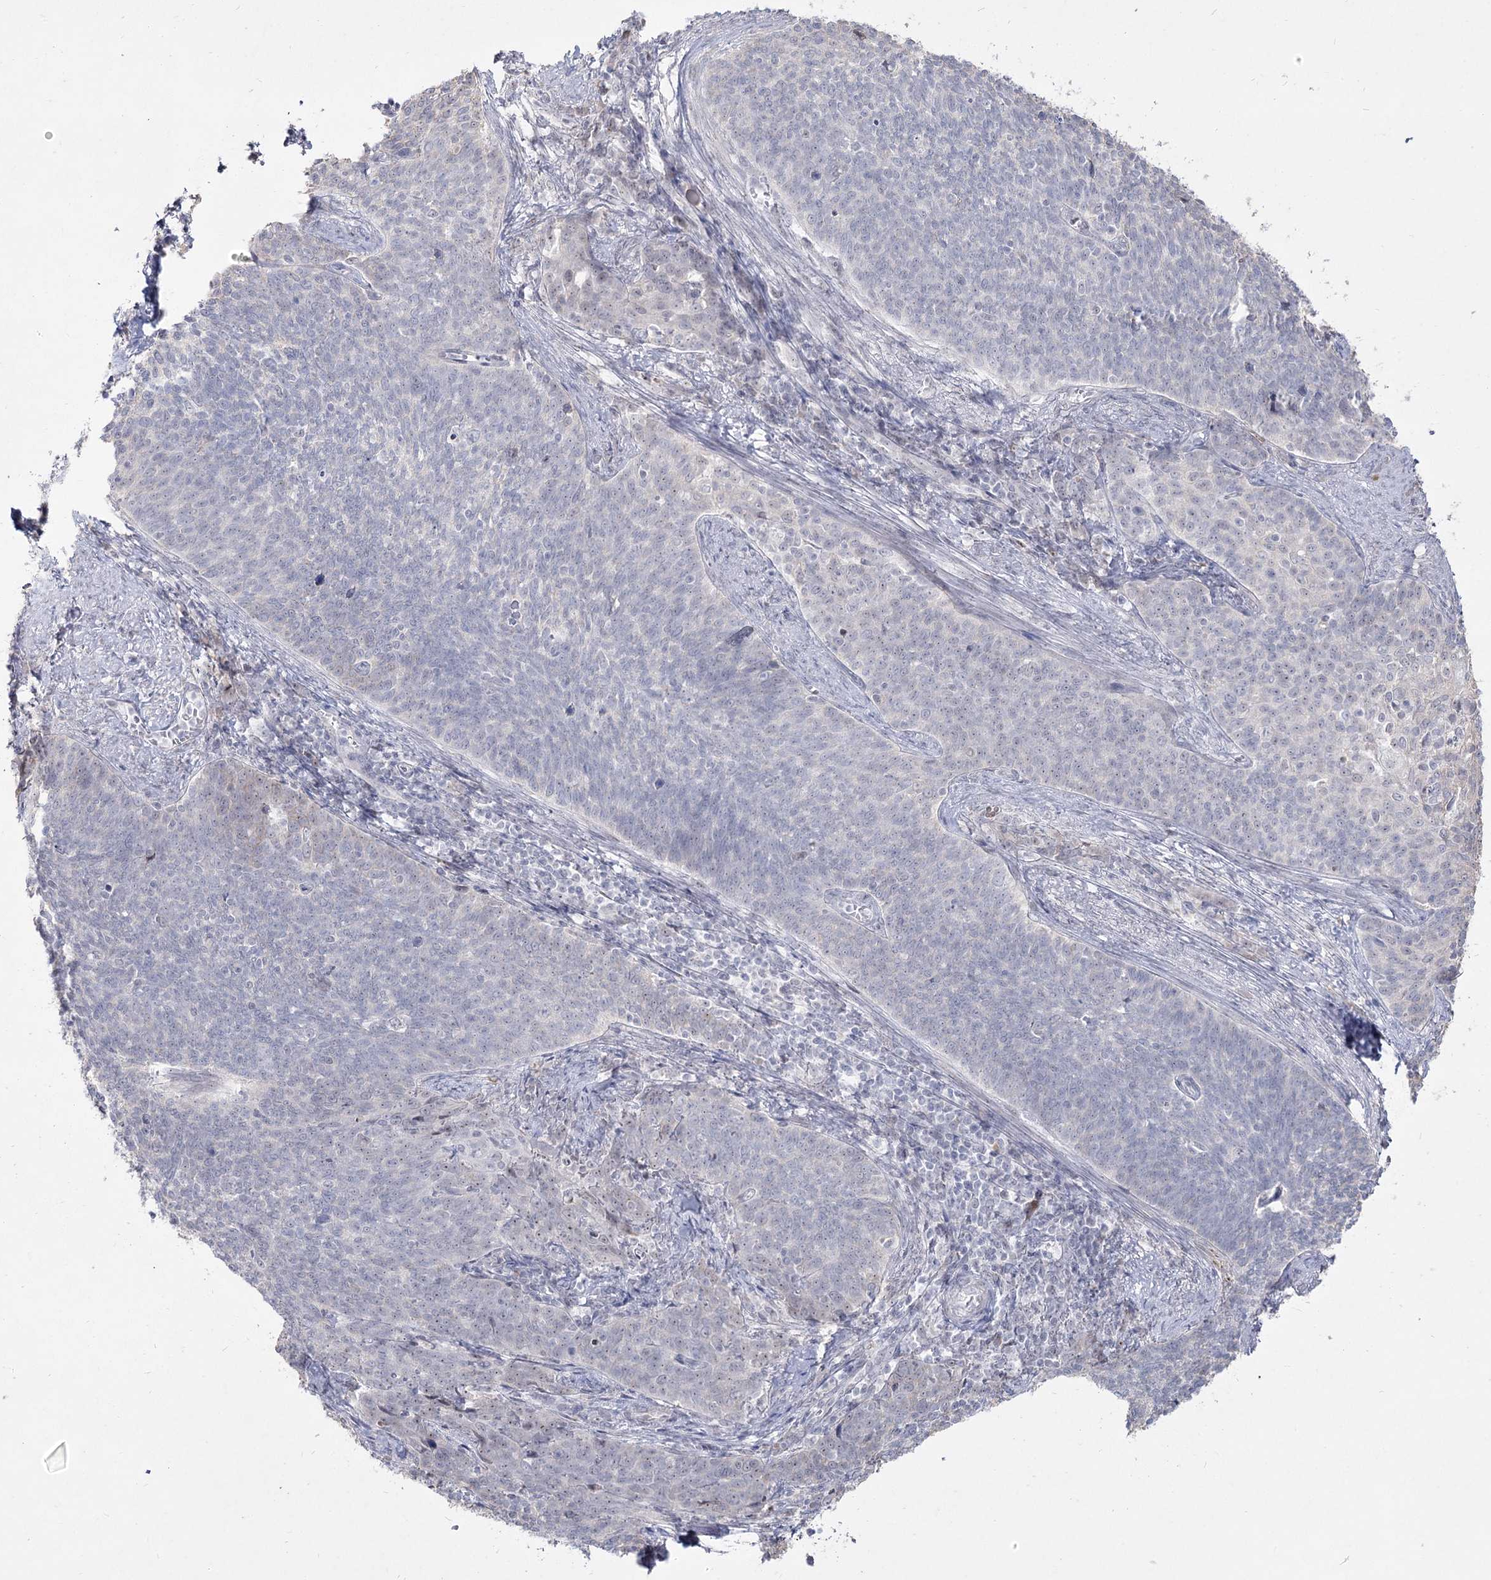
{"staining": {"intensity": "negative", "quantity": "none", "location": "none"}, "tissue": "cervical cancer", "cell_type": "Tumor cells", "image_type": "cancer", "snomed": [{"axis": "morphology", "description": "Squamous cell carcinoma, NOS"}, {"axis": "topography", "description": "Cervix"}], "caption": "Tumor cells show no significant positivity in squamous cell carcinoma (cervical).", "gene": "DDX50", "patient": {"sex": "female", "age": 39}}